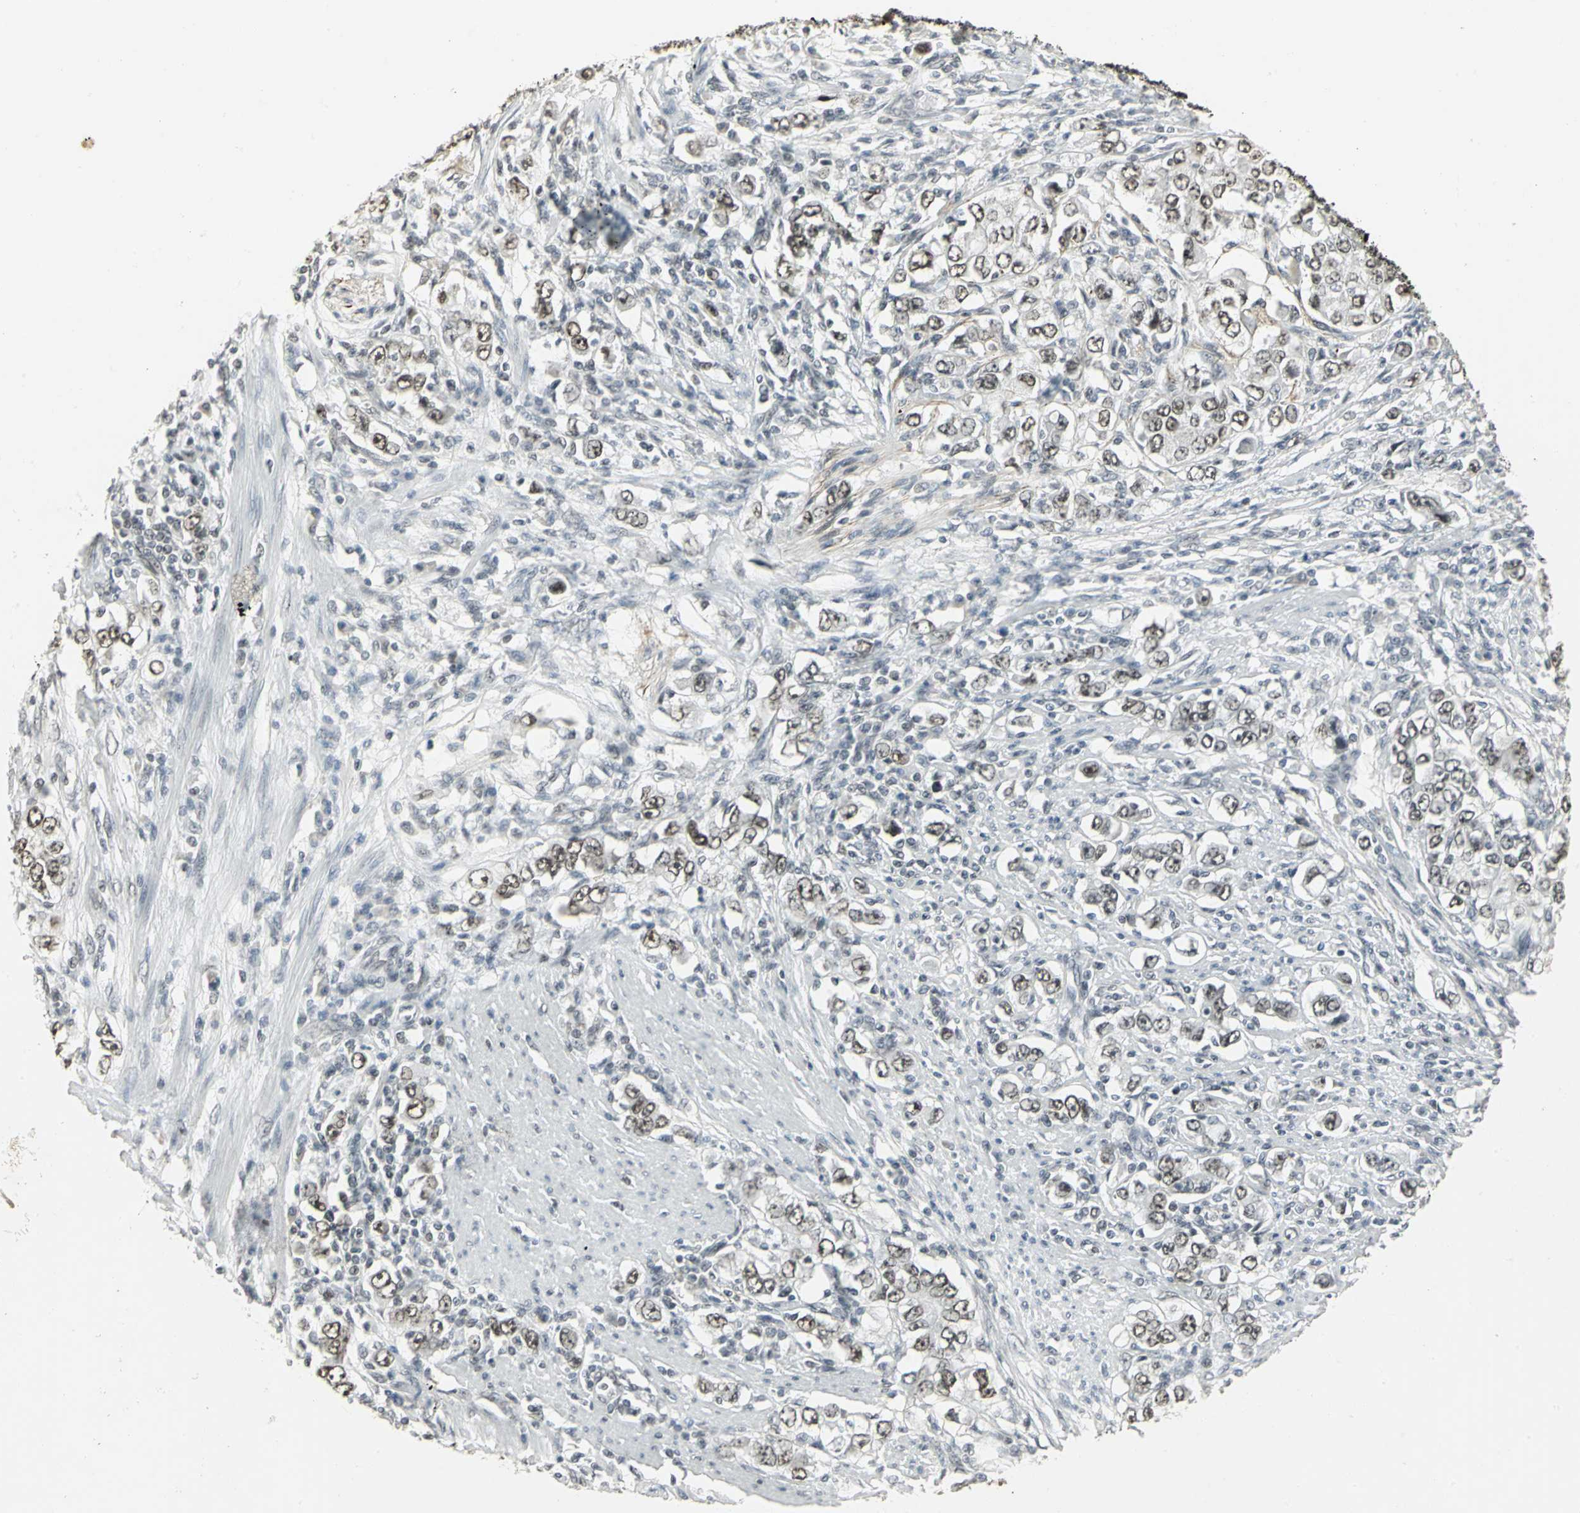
{"staining": {"intensity": "strong", "quantity": ">75%", "location": "nuclear"}, "tissue": "stomach cancer", "cell_type": "Tumor cells", "image_type": "cancer", "snomed": [{"axis": "morphology", "description": "Adenocarcinoma, NOS"}, {"axis": "topography", "description": "Stomach, lower"}], "caption": "Stomach cancer stained for a protein (brown) demonstrates strong nuclear positive staining in about >75% of tumor cells.", "gene": "CBX3", "patient": {"sex": "female", "age": 72}}